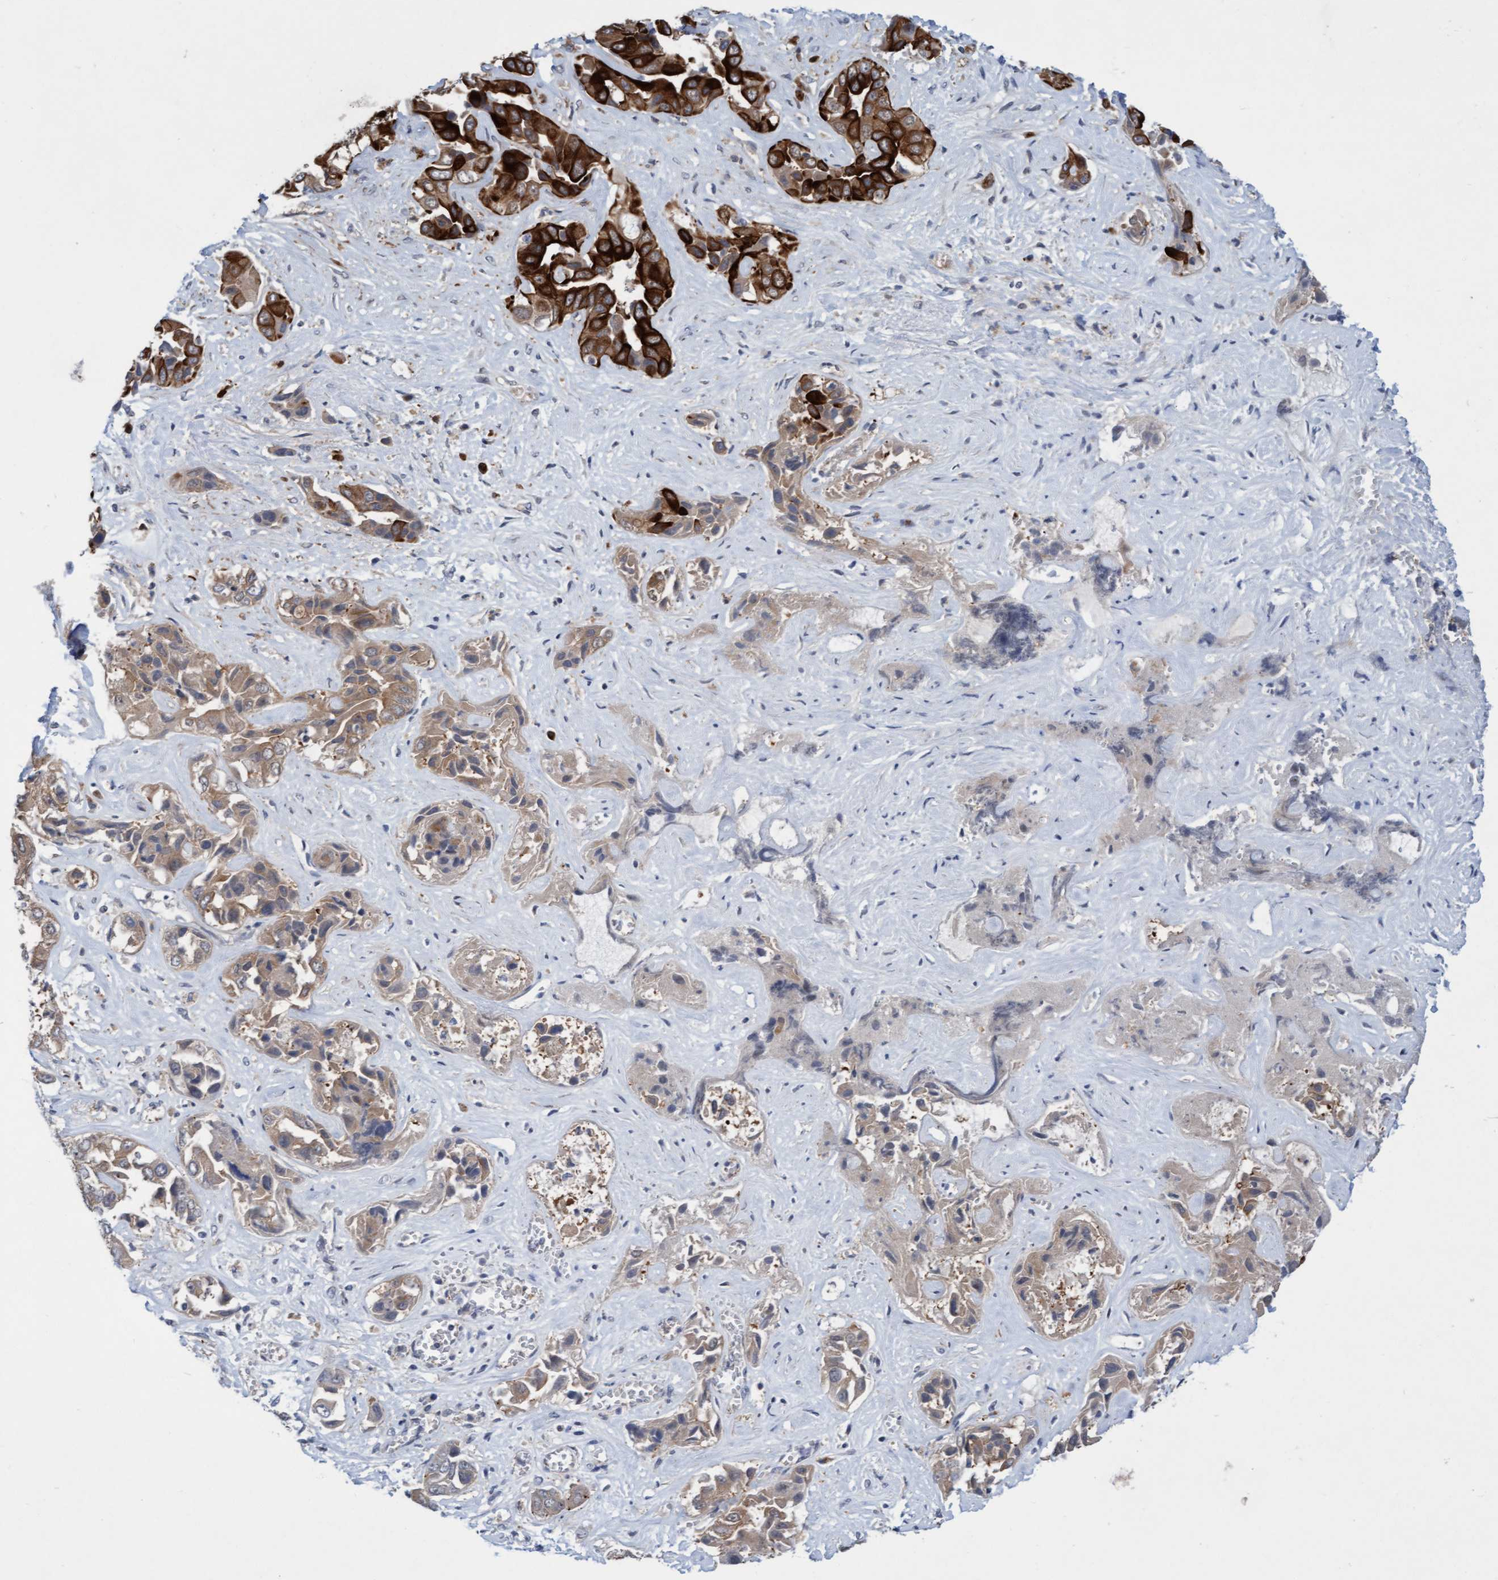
{"staining": {"intensity": "strong", "quantity": "25%-75%", "location": "cytoplasmic/membranous"}, "tissue": "liver cancer", "cell_type": "Tumor cells", "image_type": "cancer", "snomed": [{"axis": "morphology", "description": "Cholangiocarcinoma"}, {"axis": "topography", "description": "Liver"}], "caption": "A photomicrograph of liver cholangiocarcinoma stained for a protein exhibits strong cytoplasmic/membranous brown staining in tumor cells.", "gene": "RAP1GAP2", "patient": {"sex": "female", "age": 52}}